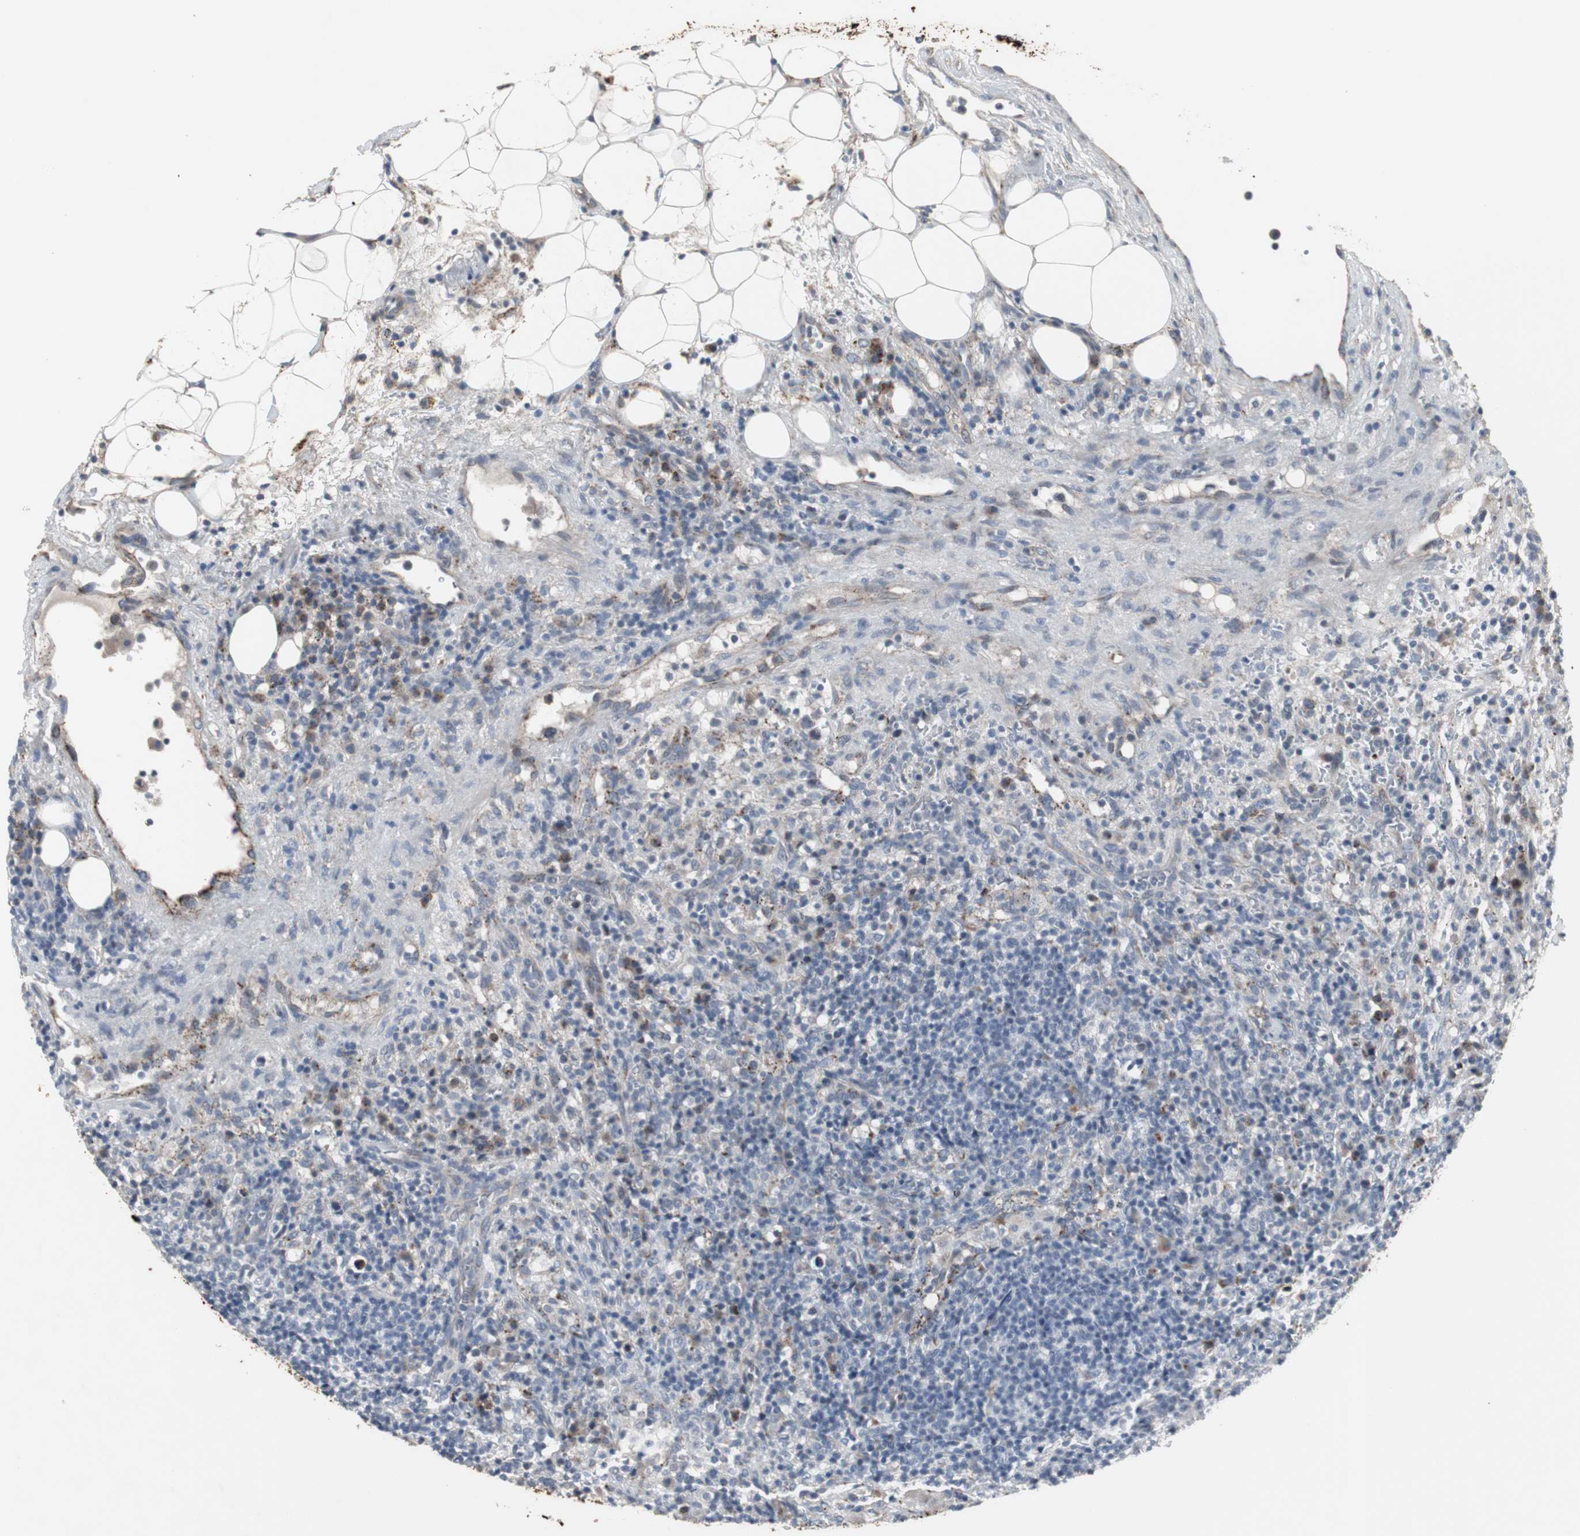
{"staining": {"intensity": "moderate", "quantity": "25%-75%", "location": "cytoplasmic/membranous"}, "tissue": "lymphoma", "cell_type": "Tumor cells", "image_type": "cancer", "snomed": [{"axis": "morphology", "description": "Hodgkin's disease, NOS"}, {"axis": "topography", "description": "Lymph node"}], "caption": "There is medium levels of moderate cytoplasmic/membranous positivity in tumor cells of Hodgkin's disease, as demonstrated by immunohistochemical staining (brown color).", "gene": "GBA1", "patient": {"sex": "male", "age": 65}}